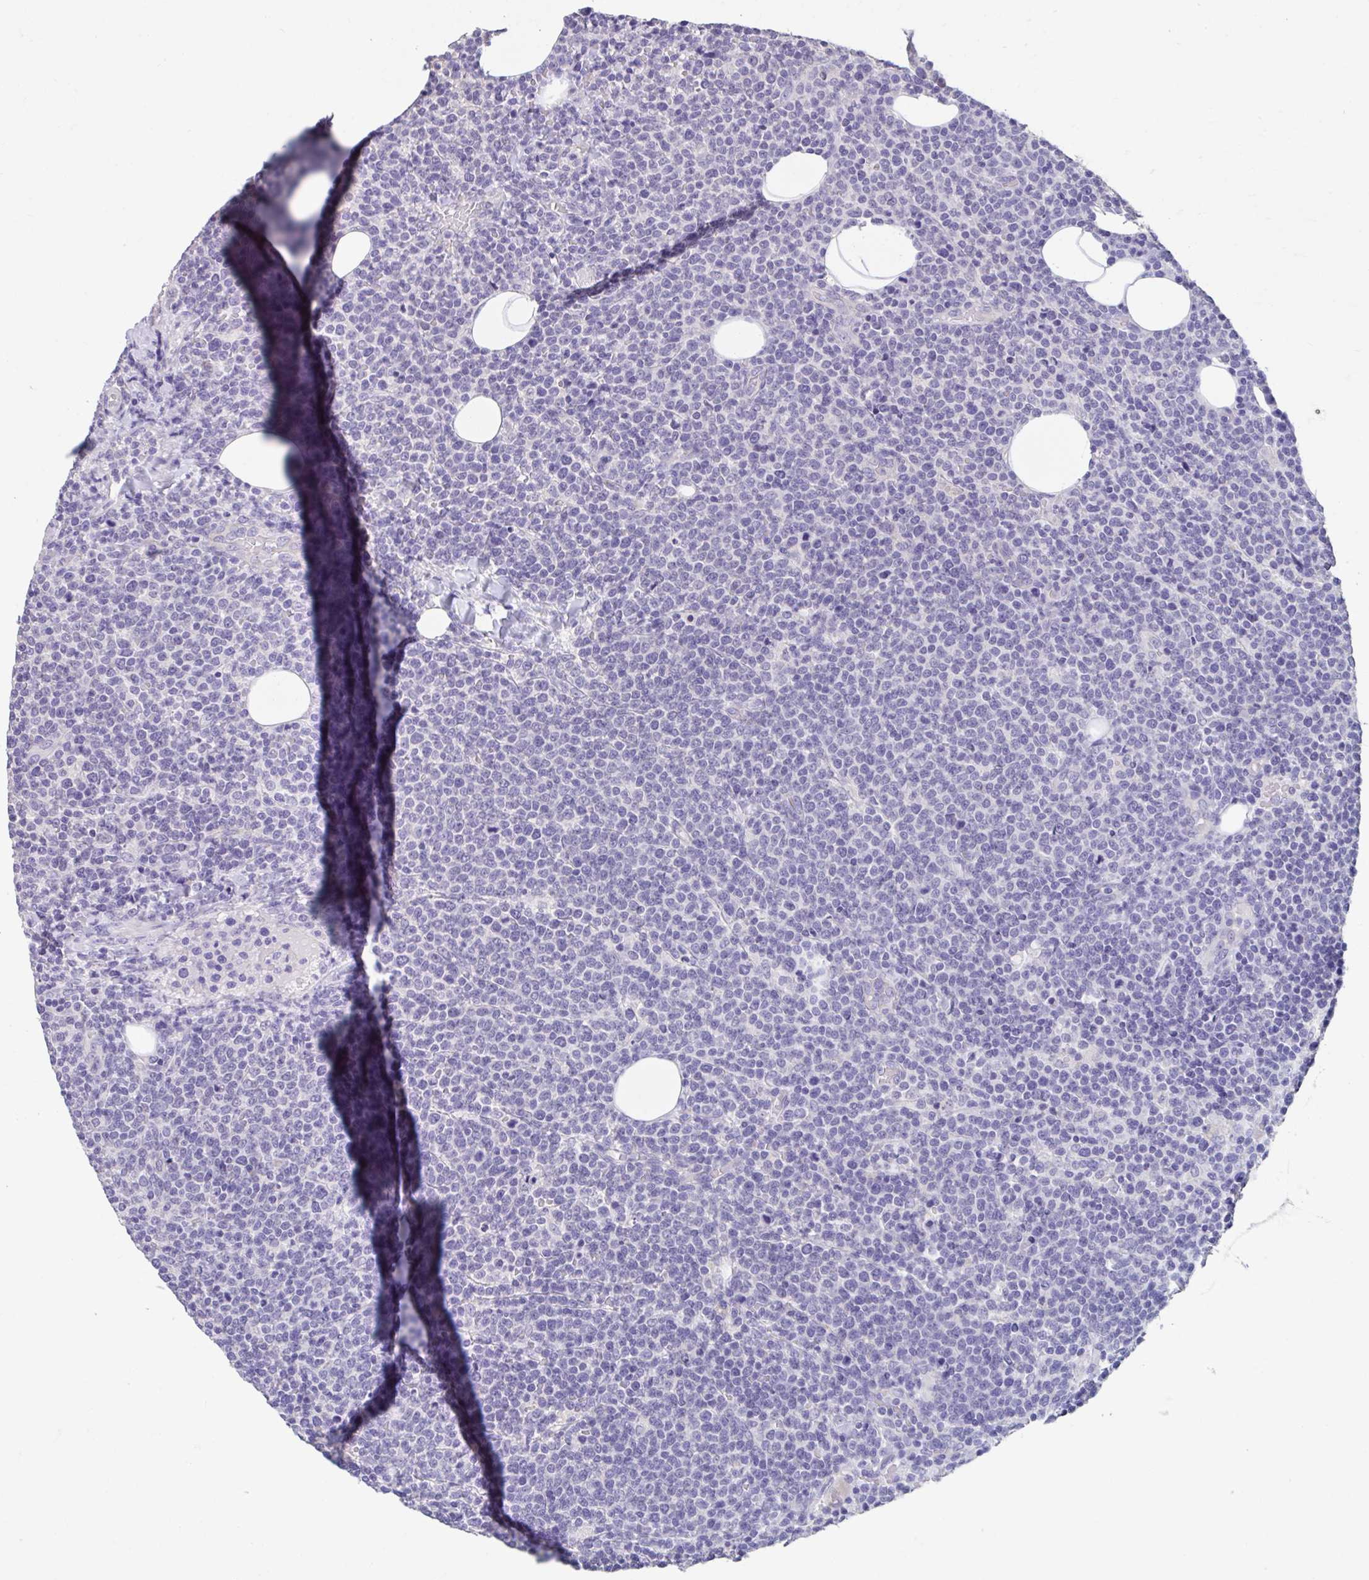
{"staining": {"intensity": "negative", "quantity": "none", "location": "none"}, "tissue": "lymphoma", "cell_type": "Tumor cells", "image_type": "cancer", "snomed": [{"axis": "morphology", "description": "Malignant lymphoma, non-Hodgkin's type, High grade"}, {"axis": "topography", "description": "Lymph node"}], "caption": "Tumor cells show no significant protein expression in lymphoma.", "gene": "GPR162", "patient": {"sex": "male", "age": 61}}